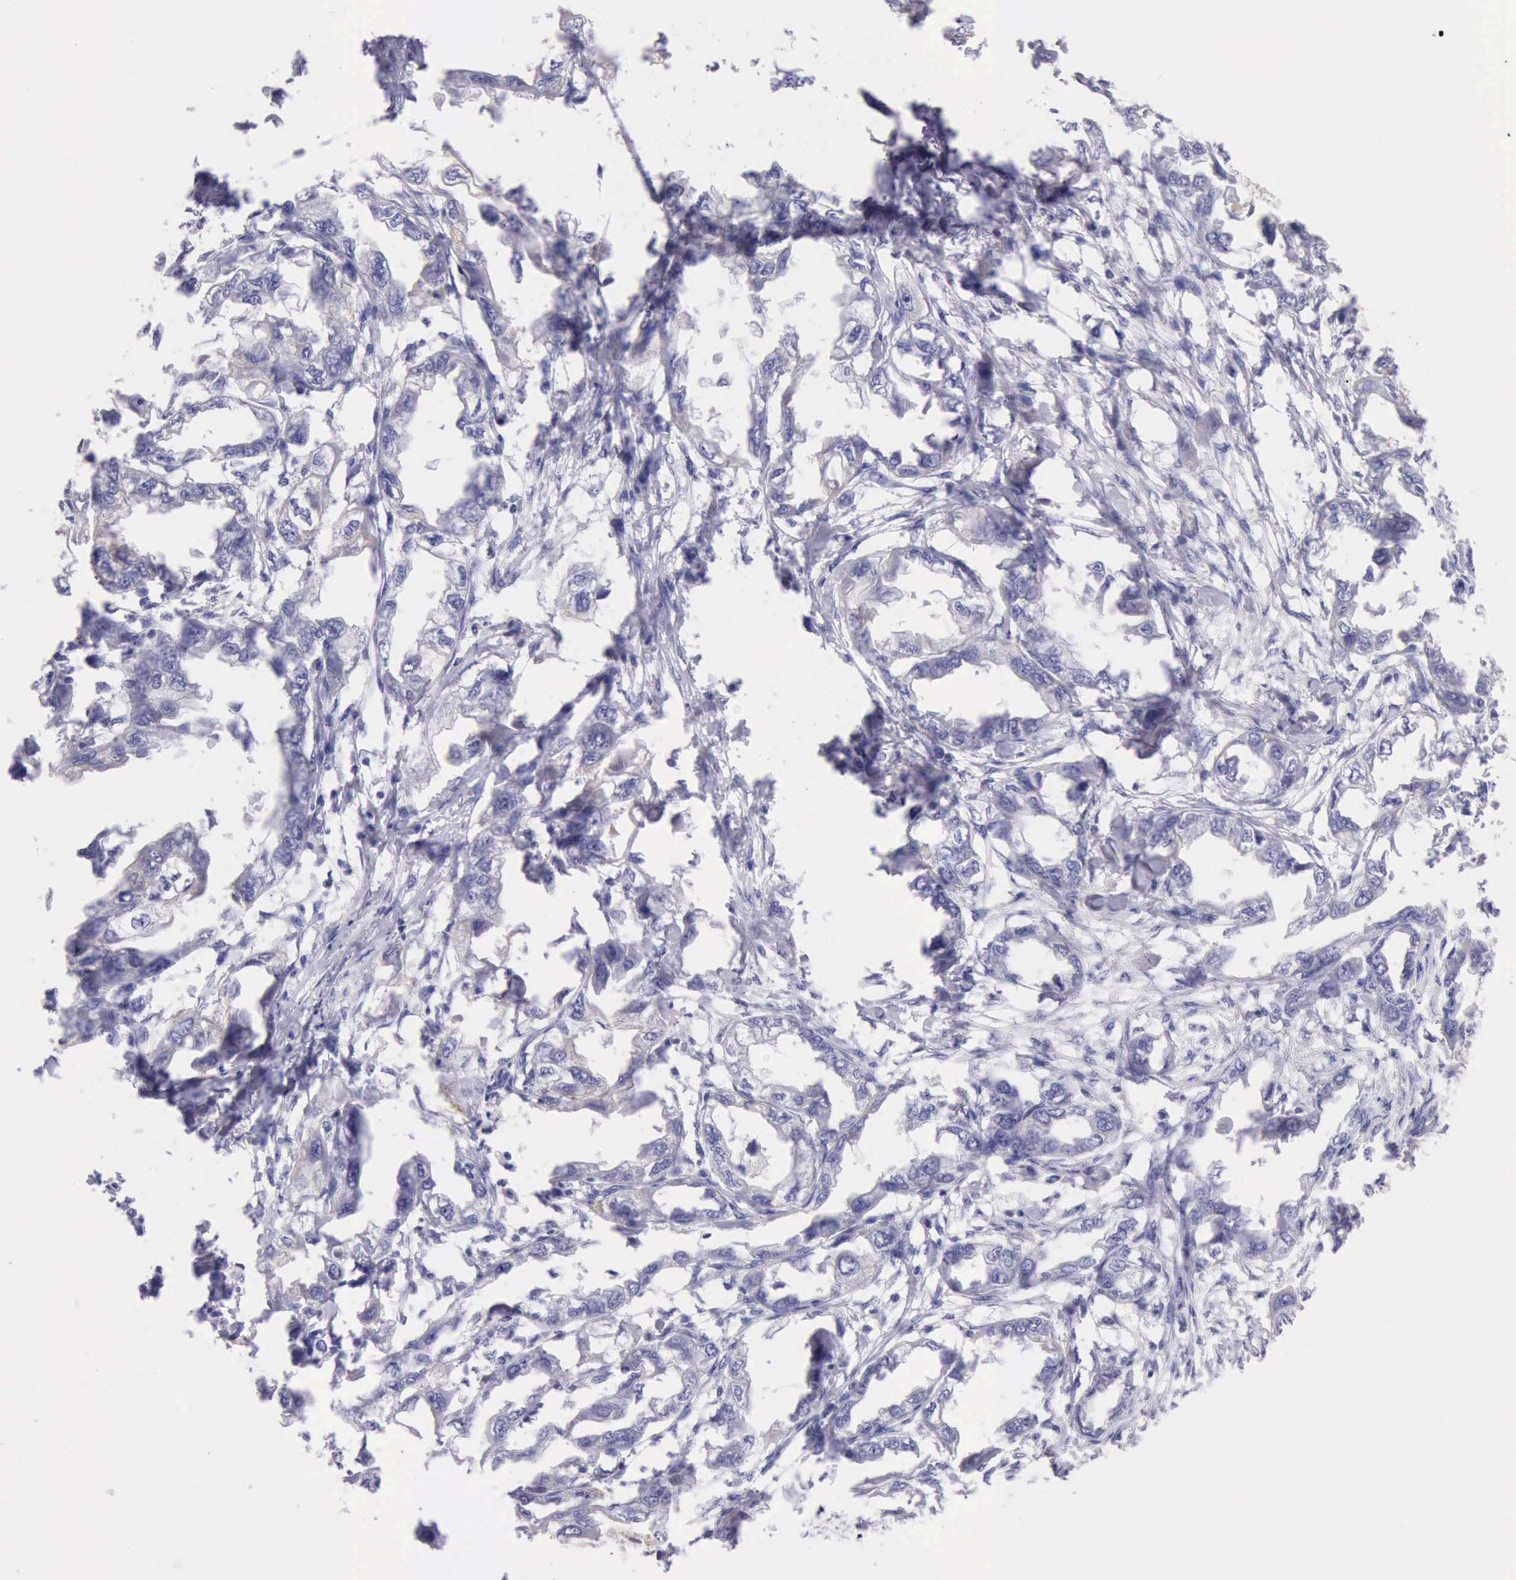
{"staining": {"intensity": "negative", "quantity": "none", "location": "none"}, "tissue": "endometrial cancer", "cell_type": "Tumor cells", "image_type": "cancer", "snomed": [{"axis": "morphology", "description": "Adenocarcinoma, NOS"}, {"axis": "topography", "description": "Endometrium"}], "caption": "A photomicrograph of human adenocarcinoma (endometrial) is negative for staining in tumor cells.", "gene": "KRT8", "patient": {"sex": "female", "age": 67}}